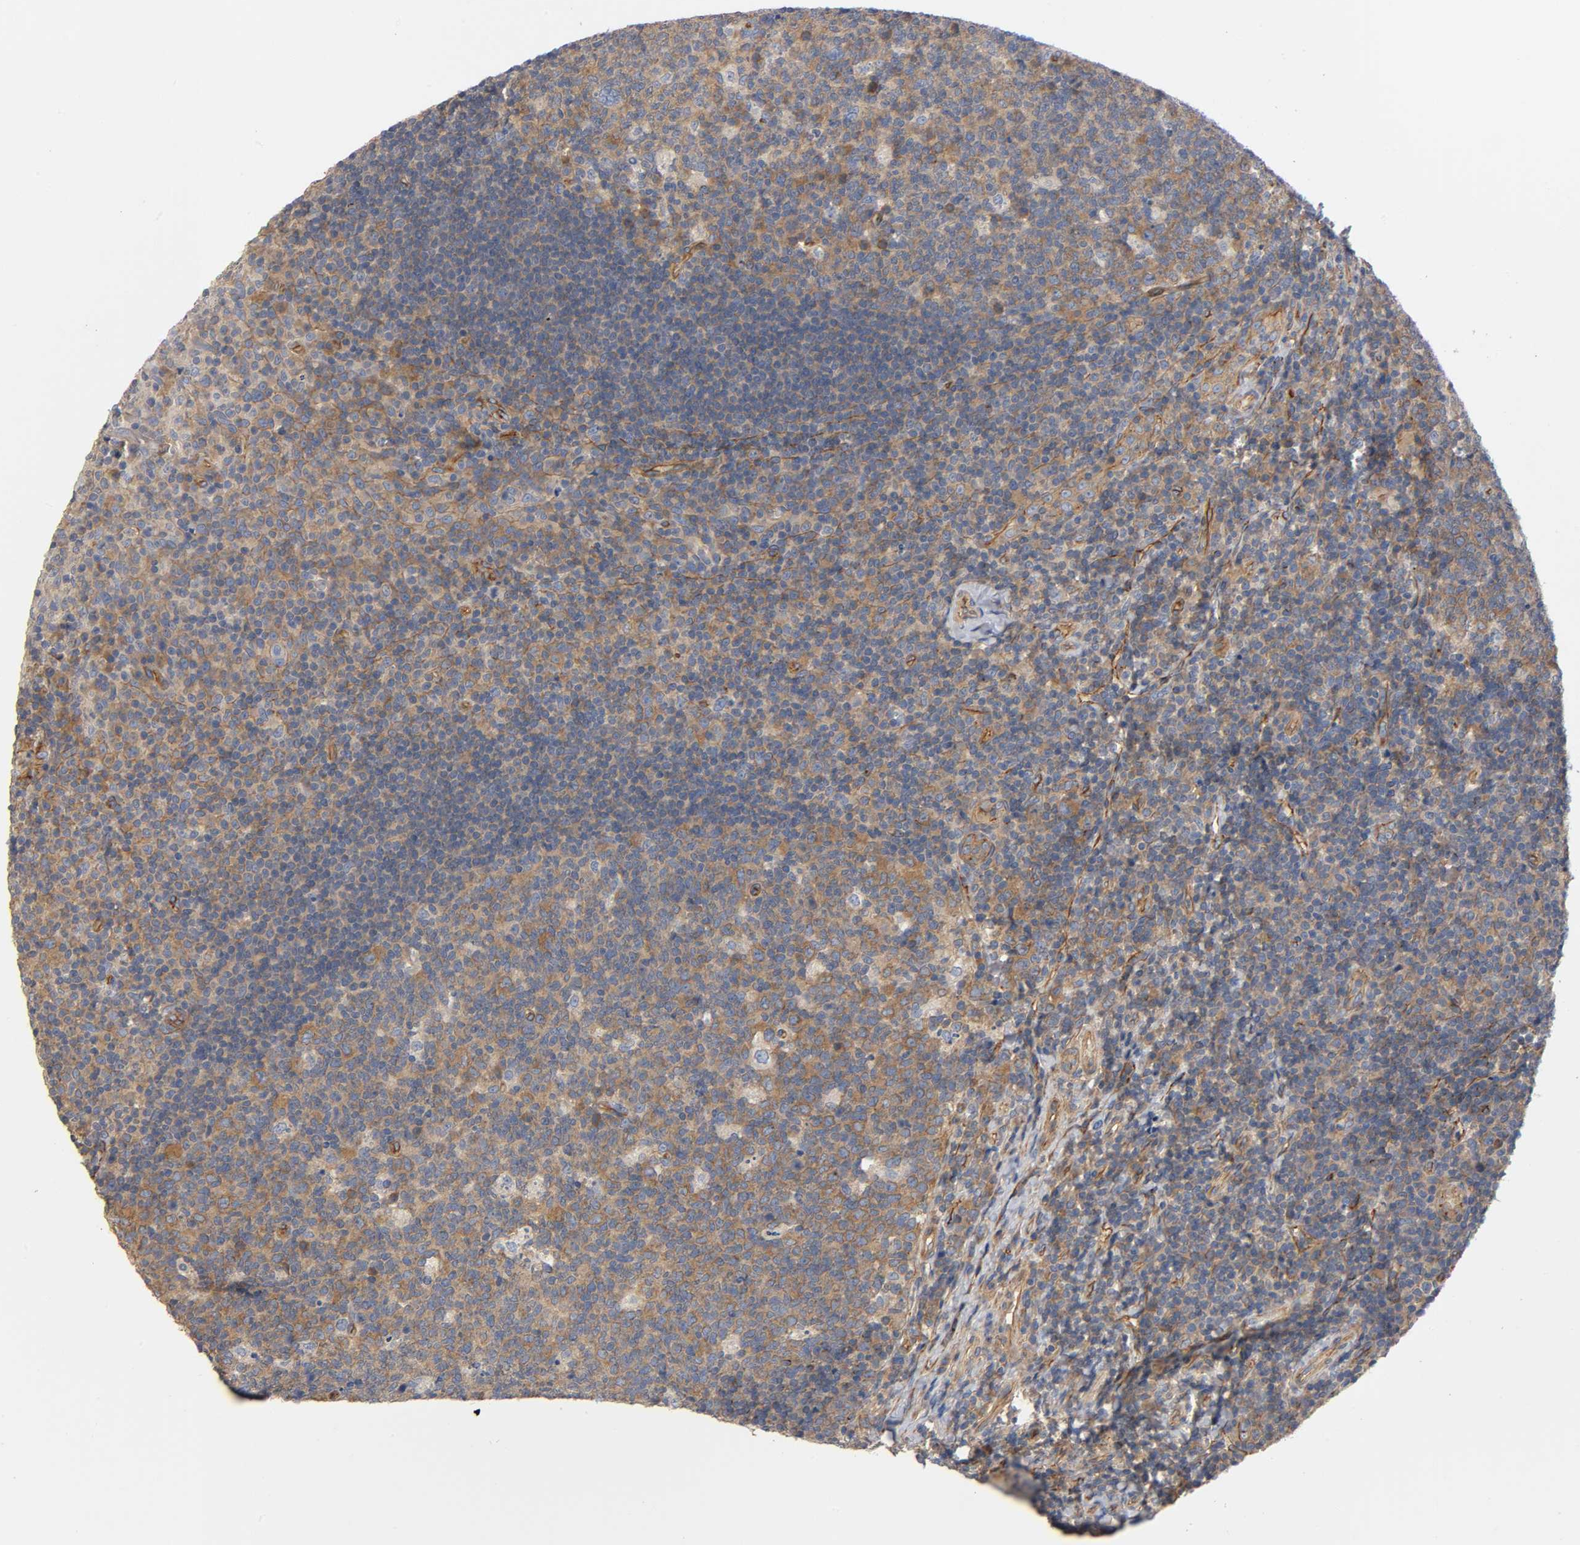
{"staining": {"intensity": "moderate", "quantity": ">75%", "location": "cytoplasmic/membranous"}, "tissue": "tonsil", "cell_type": "Germinal center cells", "image_type": "normal", "snomed": [{"axis": "morphology", "description": "Normal tissue, NOS"}, {"axis": "topography", "description": "Tonsil"}], "caption": "Brown immunohistochemical staining in normal tonsil reveals moderate cytoplasmic/membranous positivity in approximately >75% of germinal center cells. The staining was performed using DAB to visualize the protein expression in brown, while the nuclei were stained in blue with hematoxylin (Magnification: 20x).", "gene": "MARS1", "patient": {"sex": "male", "age": 17}}